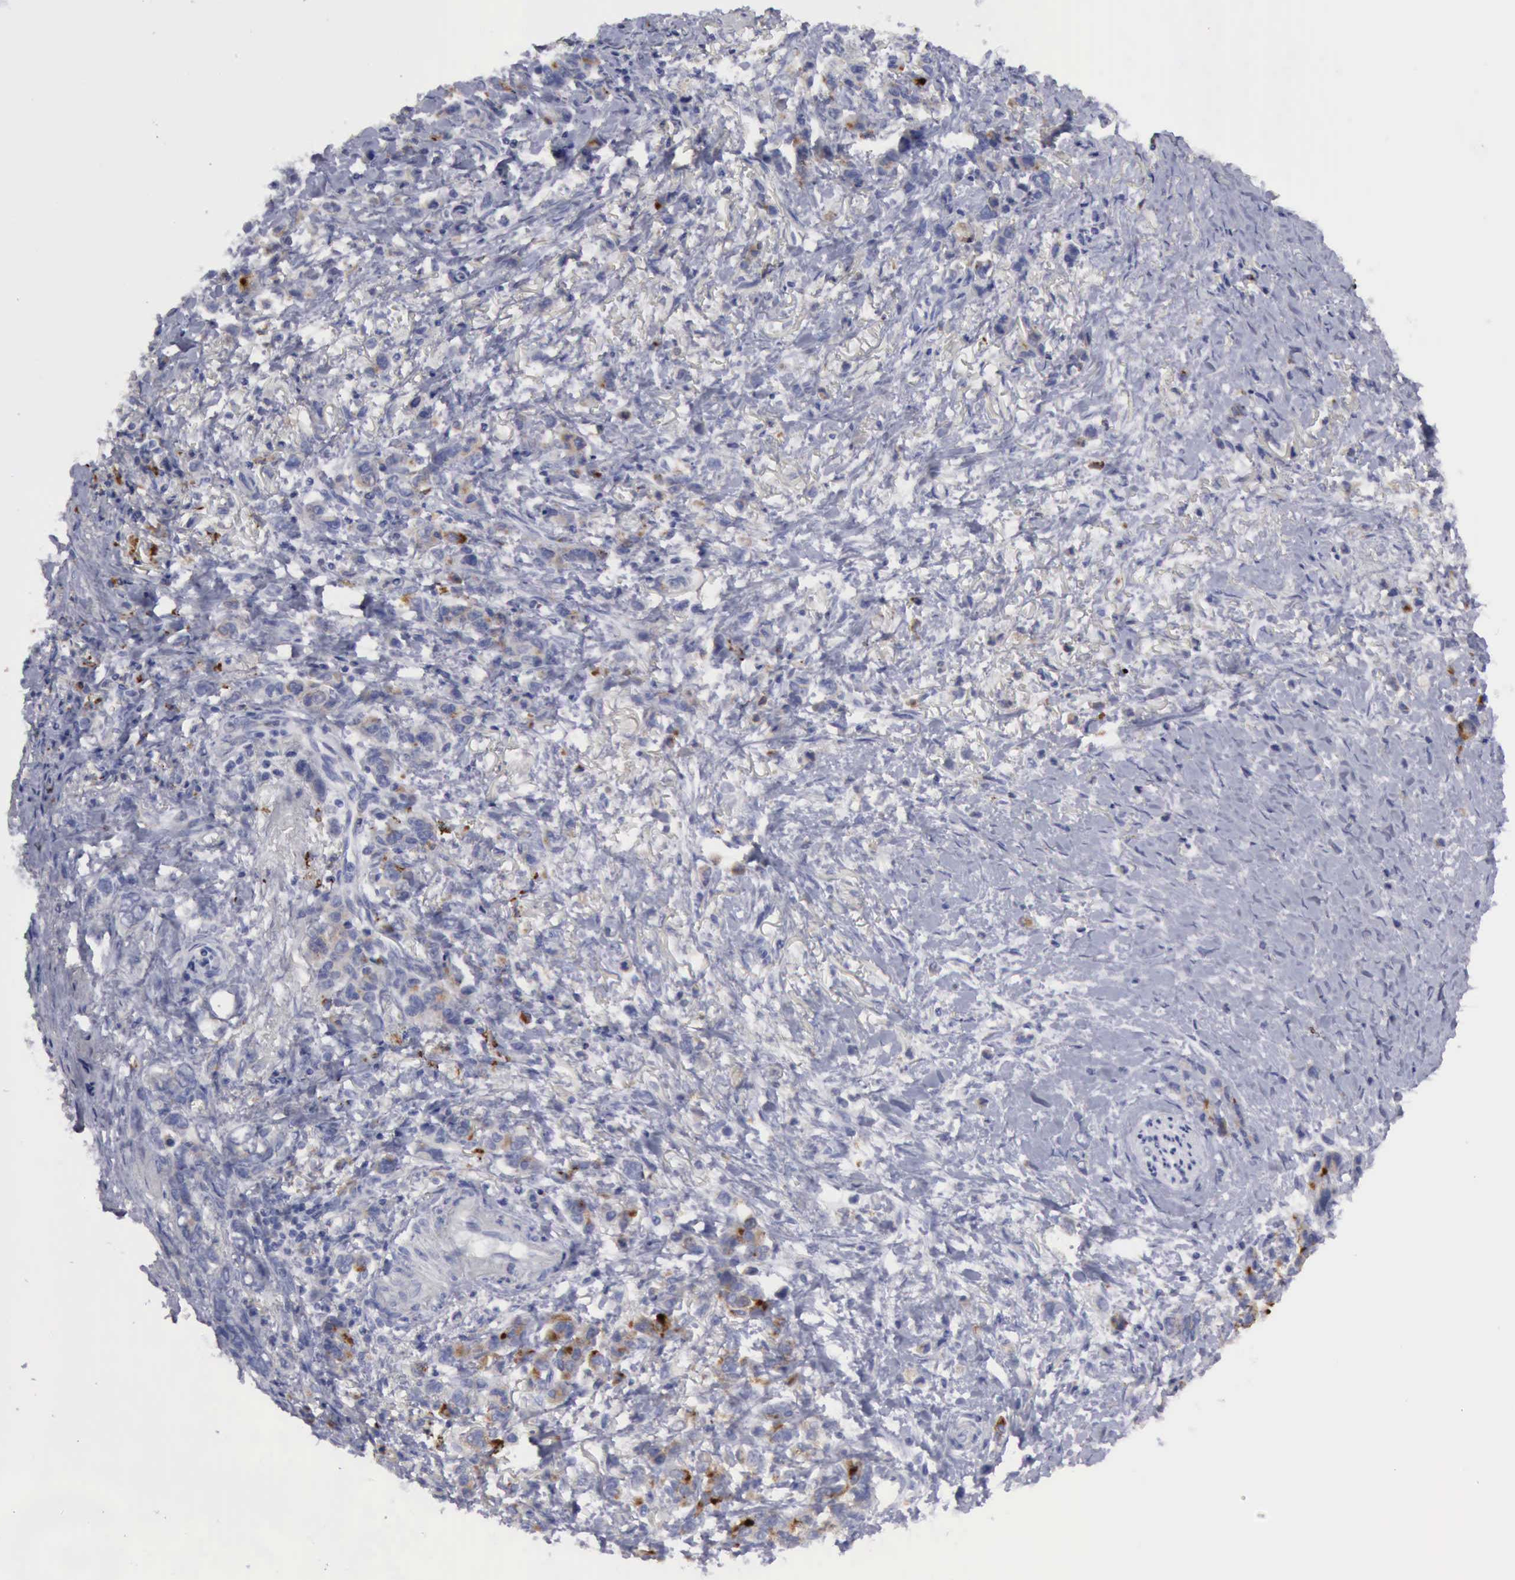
{"staining": {"intensity": "weak", "quantity": "25%-75%", "location": "cytoplasmic/membranous"}, "tissue": "stomach cancer", "cell_type": "Tumor cells", "image_type": "cancer", "snomed": [{"axis": "morphology", "description": "Adenocarcinoma, NOS"}, {"axis": "topography", "description": "Stomach"}], "caption": "The immunohistochemical stain labels weak cytoplasmic/membranous expression in tumor cells of adenocarcinoma (stomach) tissue. (Brightfield microscopy of DAB IHC at high magnification).", "gene": "CTSS", "patient": {"sex": "male", "age": 78}}